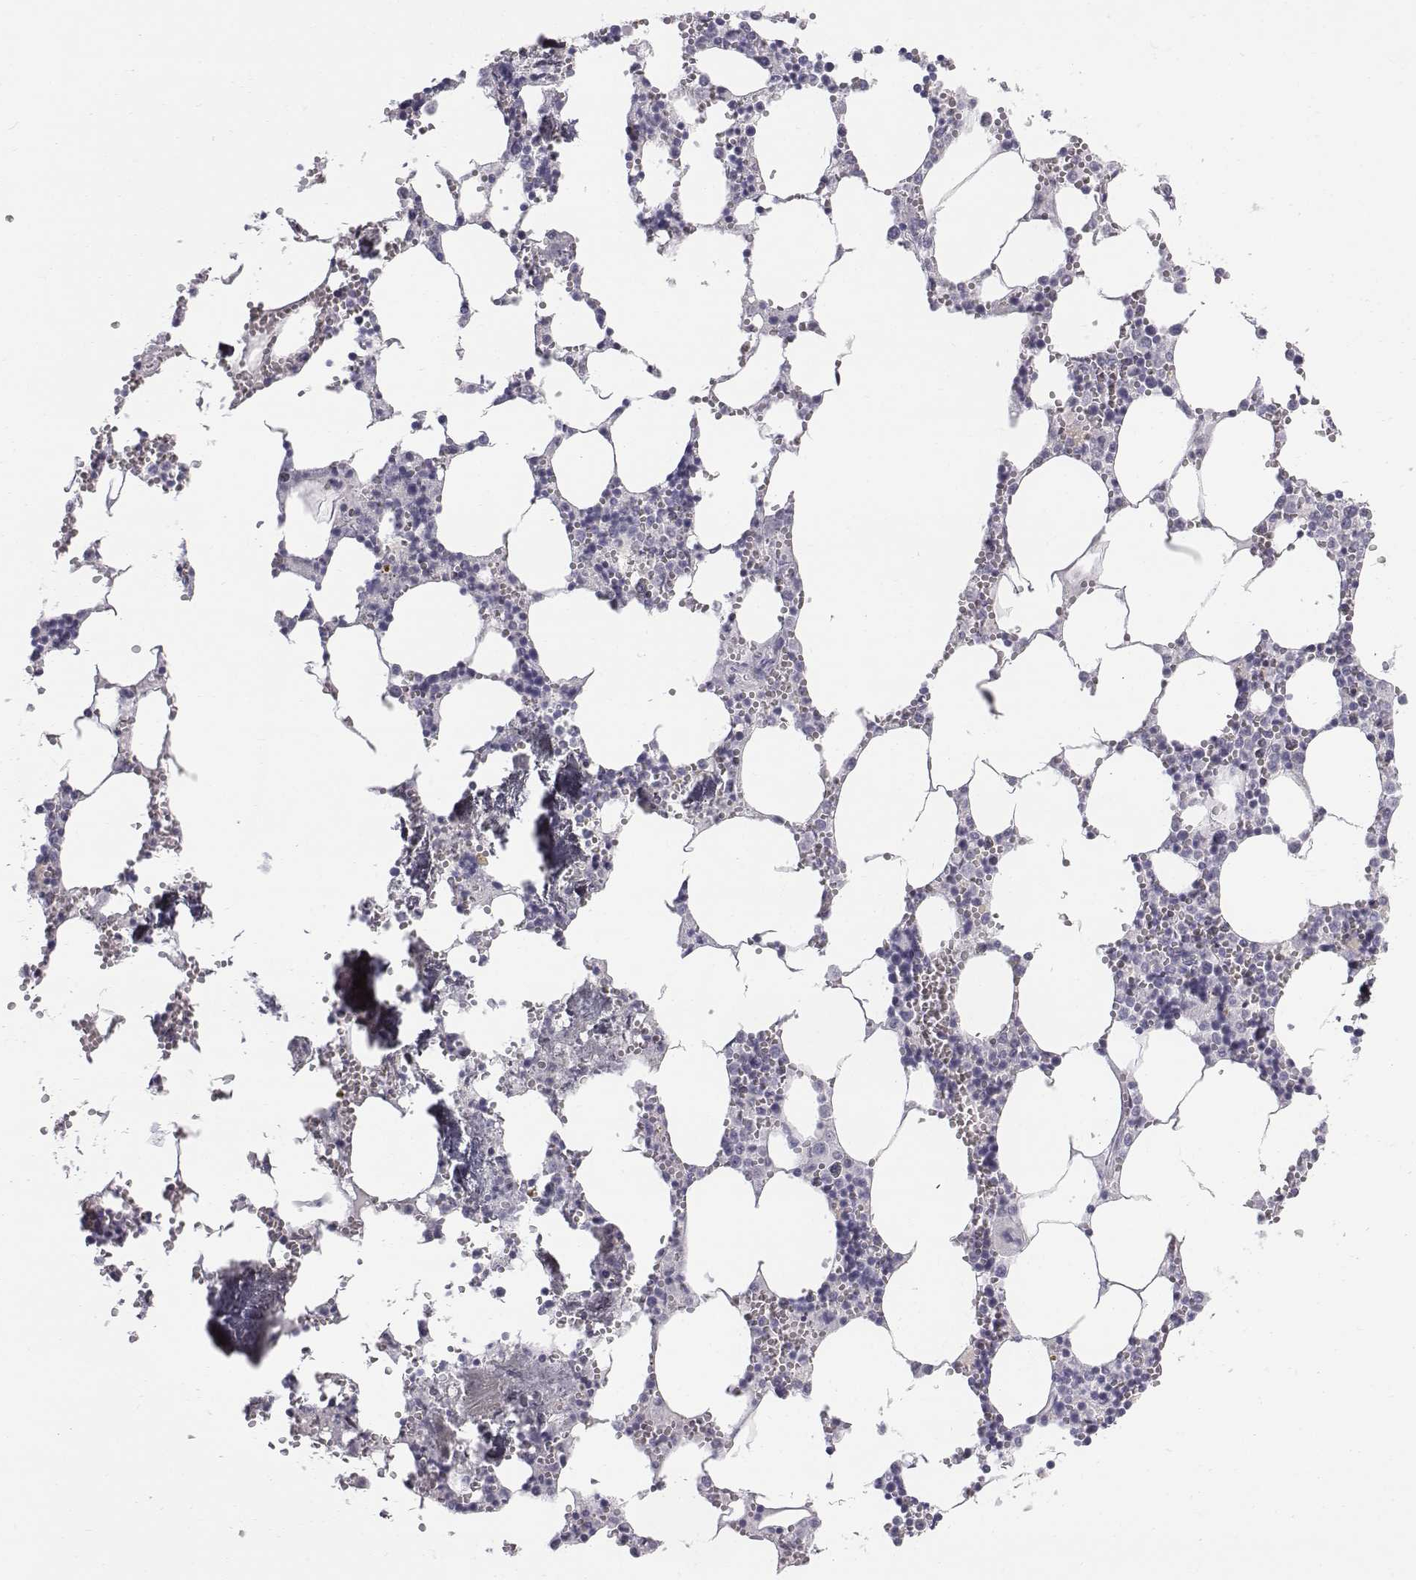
{"staining": {"intensity": "negative", "quantity": "none", "location": "none"}, "tissue": "bone marrow", "cell_type": "Hematopoietic cells", "image_type": "normal", "snomed": [{"axis": "morphology", "description": "Normal tissue, NOS"}, {"axis": "topography", "description": "Bone marrow"}], "caption": "The immunohistochemistry (IHC) micrograph has no significant staining in hematopoietic cells of bone marrow. (DAB (3,3'-diaminobenzidine) IHC visualized using brightfield microscopy, high magnification).", "gene": "C6orf58", "patient": {"sex": "male", "age": 54}}